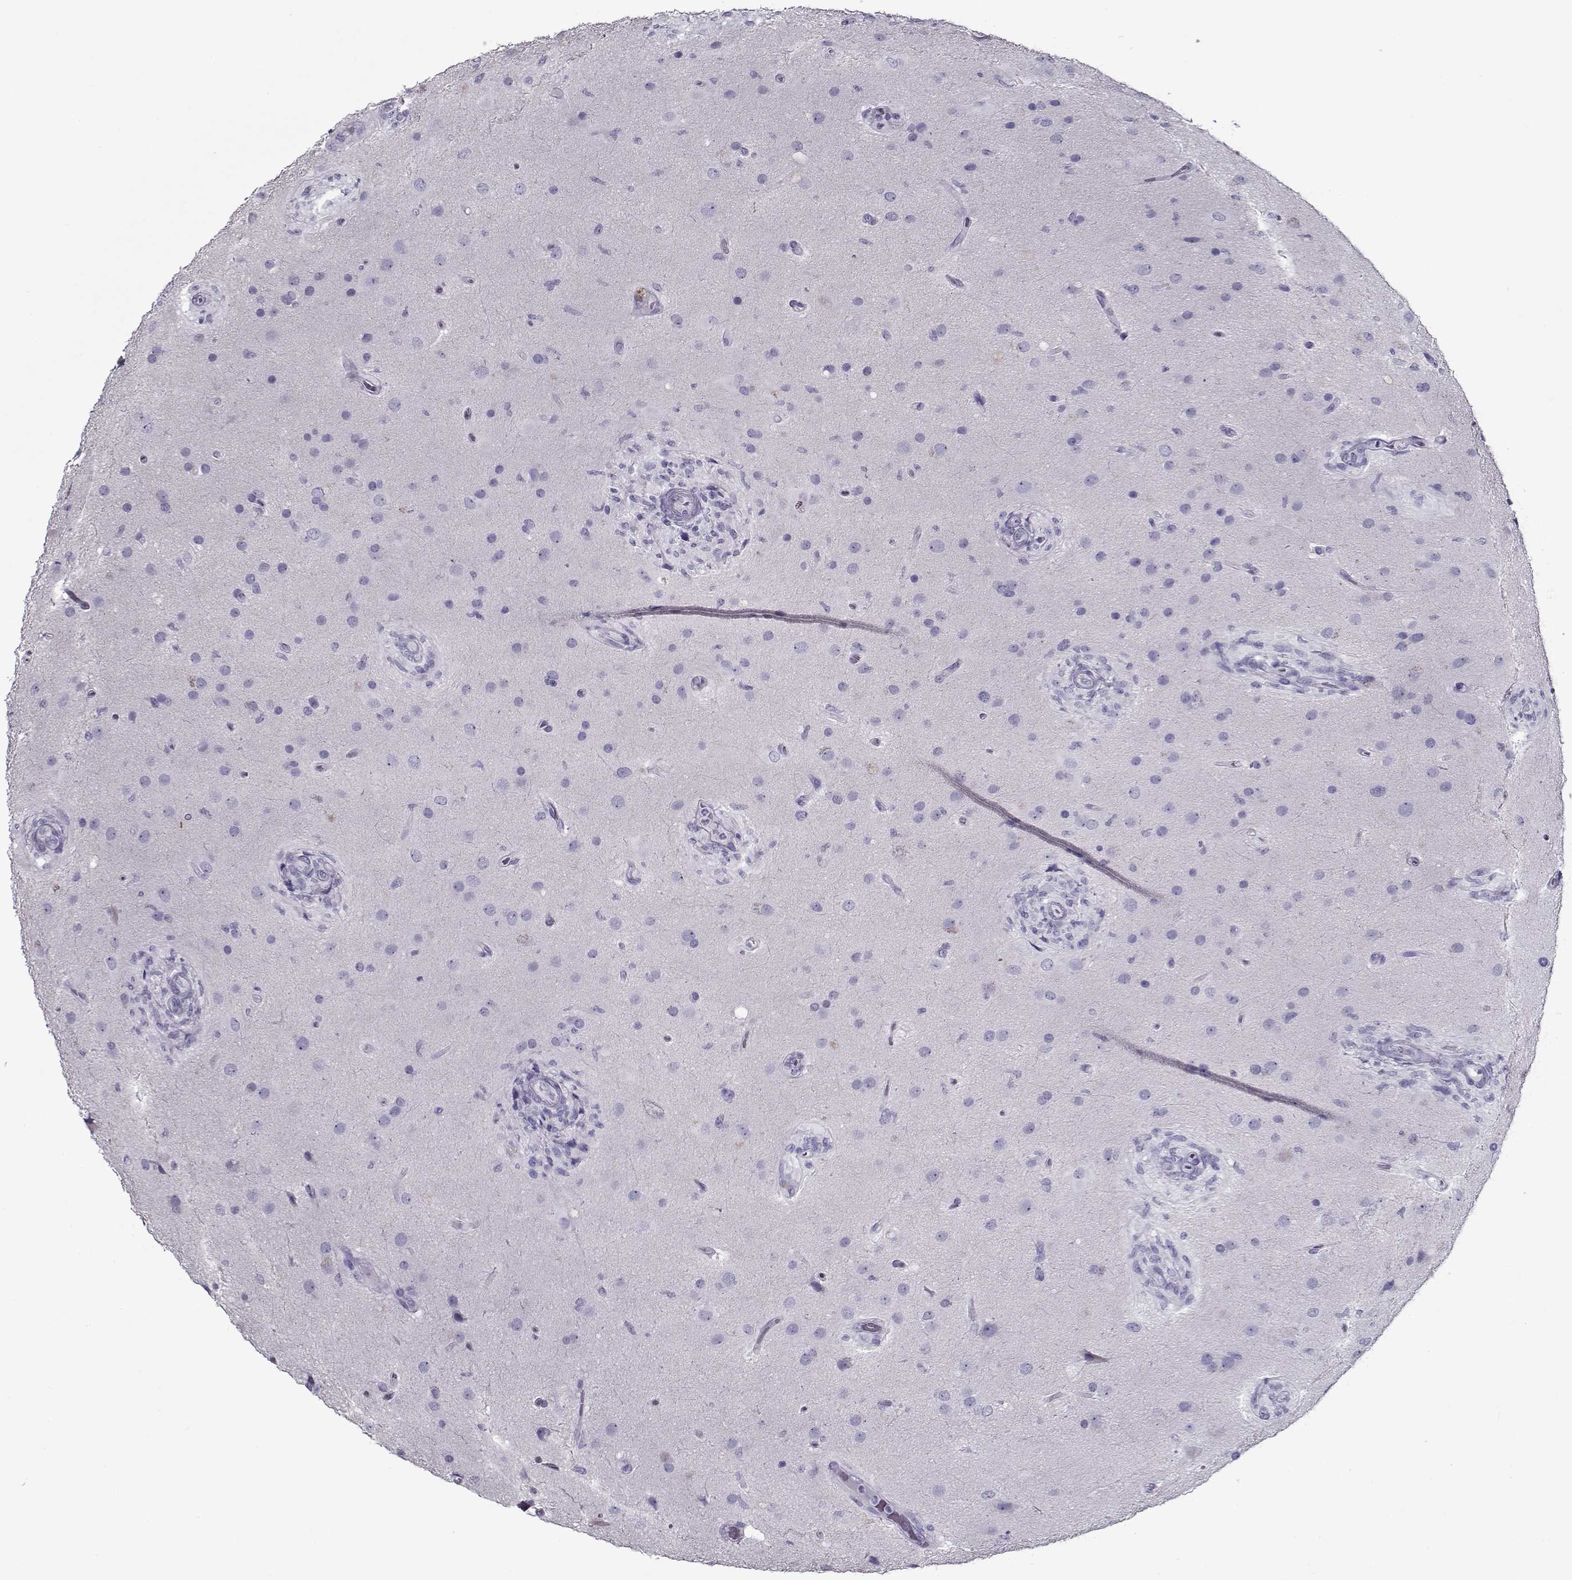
{"staining": {"intensity": "negative", "quantity": "none", "location": "none"}, "tissue": "glioma", "cell_type": "Tumor cells", "image_type": "cancer", "snomed": [{"axis": "morphology", "description": "Glioma, malignant, High grade"}, {"axis": "topography", "description": "Brain"}], "caption": "Immunohistochemistry image of human glioma stained for a protein (brown), which exhibits no positivity in tumor cells.", "gene": "GAGE2A", "patient": {"sex": "male", "age": 68}}